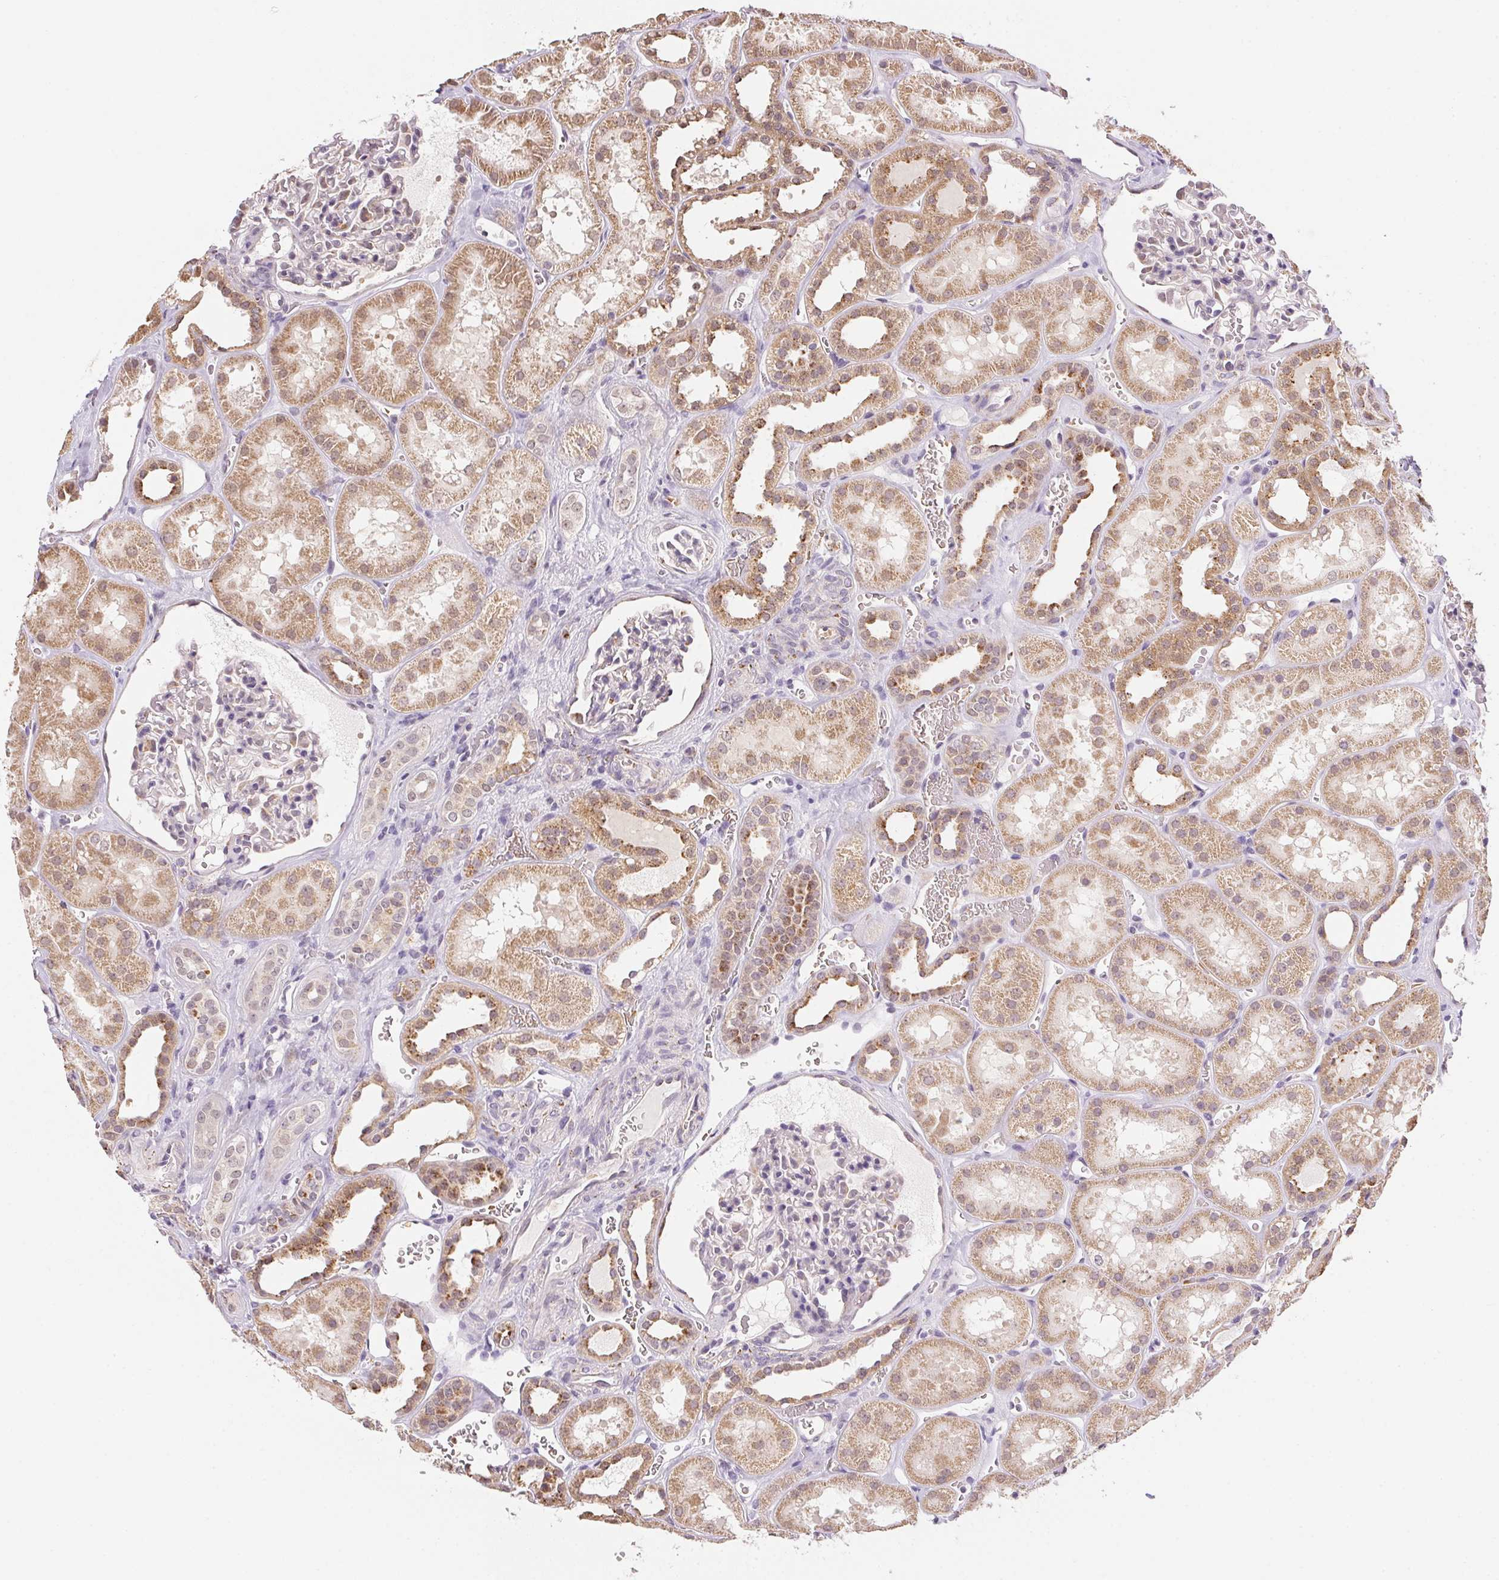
{"staining": {"intensity": "negative", "quantity": "none", "location": "none"}, "tissue": "kidney", "cell_type": "Cells in glomeruli", "image_type": "normal", "snomed": [{"axis": "morphology", "description": "Normal tissue, NOS"}, {"axis": "topography", "description": "Kidney"}], "caption": "This is an IHC image of unremarkable kidney. There is no expression in cells in glomeruli.", "gene": "METTL13", "patient": {"sex": "female", "age": 41}}